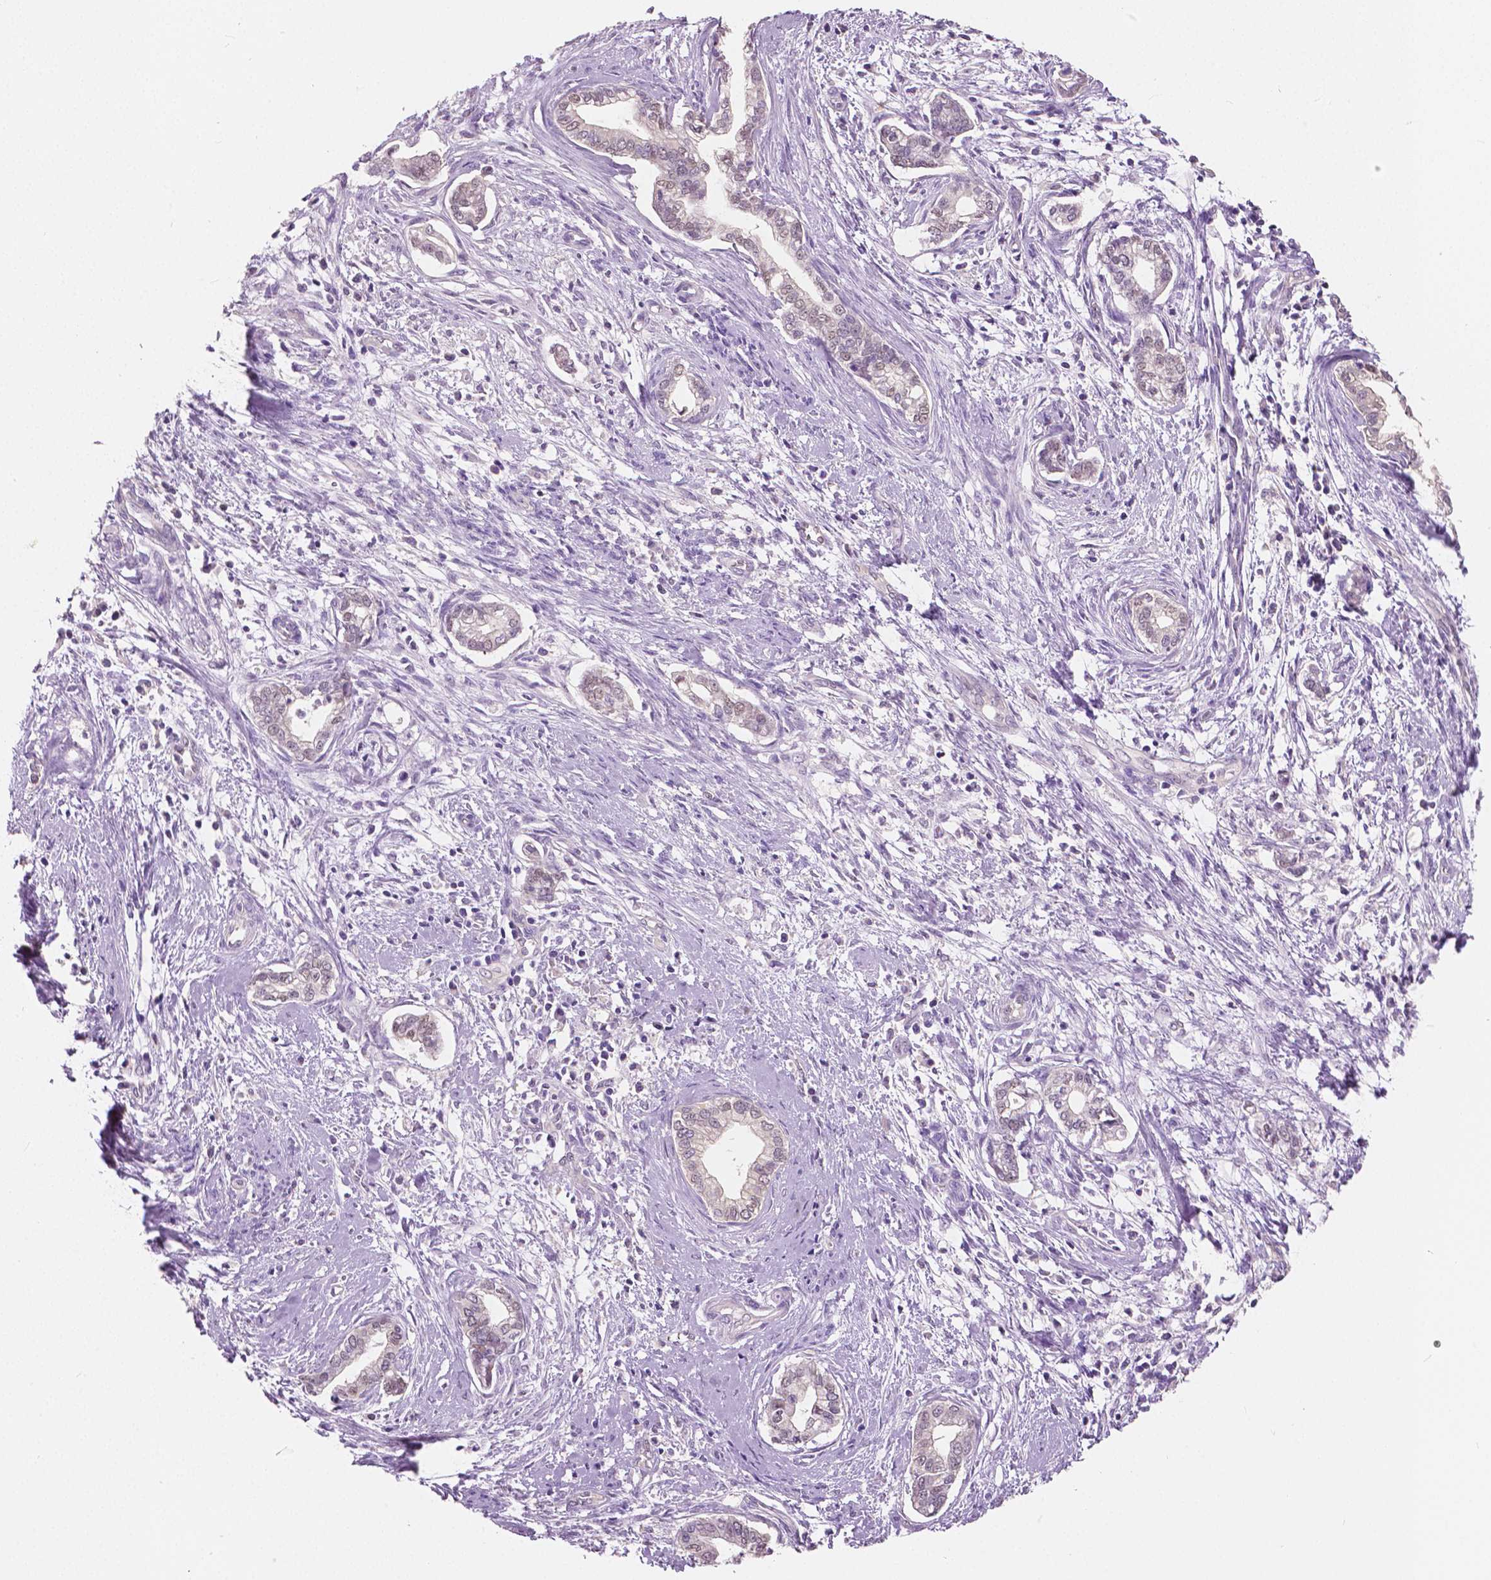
{"staining": {"intensity": "negative", "quantity": "none", "location": "none"}, "tissue": "cervical cancer", "cell_type": "Tumor cells", "image_type": "cancer", "snomed": [{"axis": "morphology", "description": "Adenocarcinoma, NOS"}, {"axis": "topography", "description": "Cervix"}], "caption": "Immunohistochemical staining of cervical adenocarcinoma reveals no significant expression in tumor cells.", "gene": "TKFC", "patient": {"sex": "female", "age": 62}}